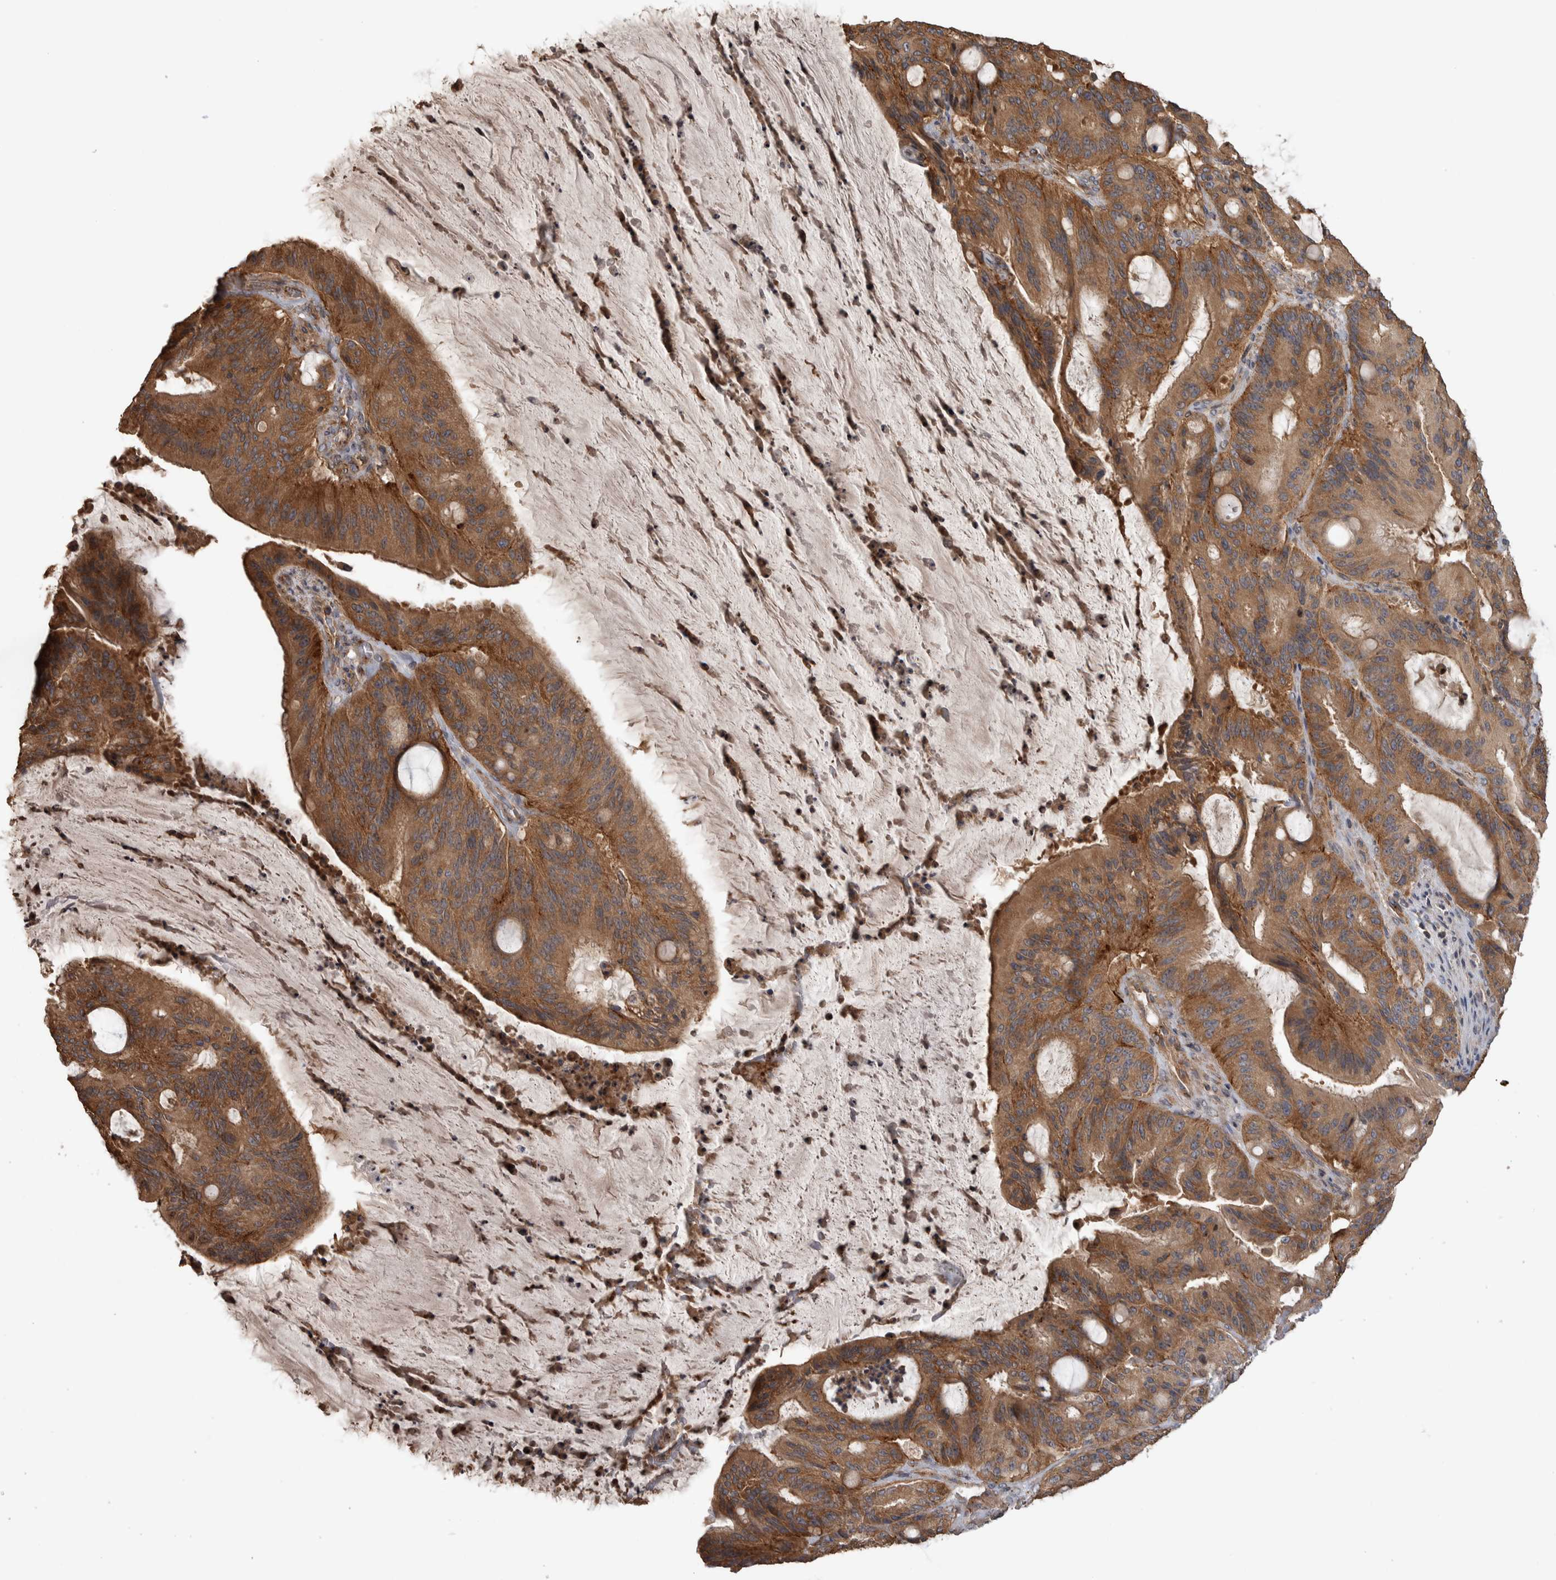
{"staining": {"intensity": "strong", "quantity": ">75%", "location": "cytoplasmic/membranous"}, "tissue": "liver cancer", "cell_type": "Tumor cells", "image_type": "cancer", "snomed": [{"axis": "morphology", "description": "Normal tissue, NOS"}, {"axis": "morphology", "description": "Cholangiocarcinoma"}, {"axis": "topography", "description": "Liver"}, {"axis": "topography", "description": "Peripheral nerve tissue"}], "caption": "Protein expression analysis of human cholangiocarcinoma (liver) reveals strong cytoplasmic/membranous staining in approximately >75% of tumor cells.", "gene": "IFRD1", "patient": {"sex": "female", "age": 73}}